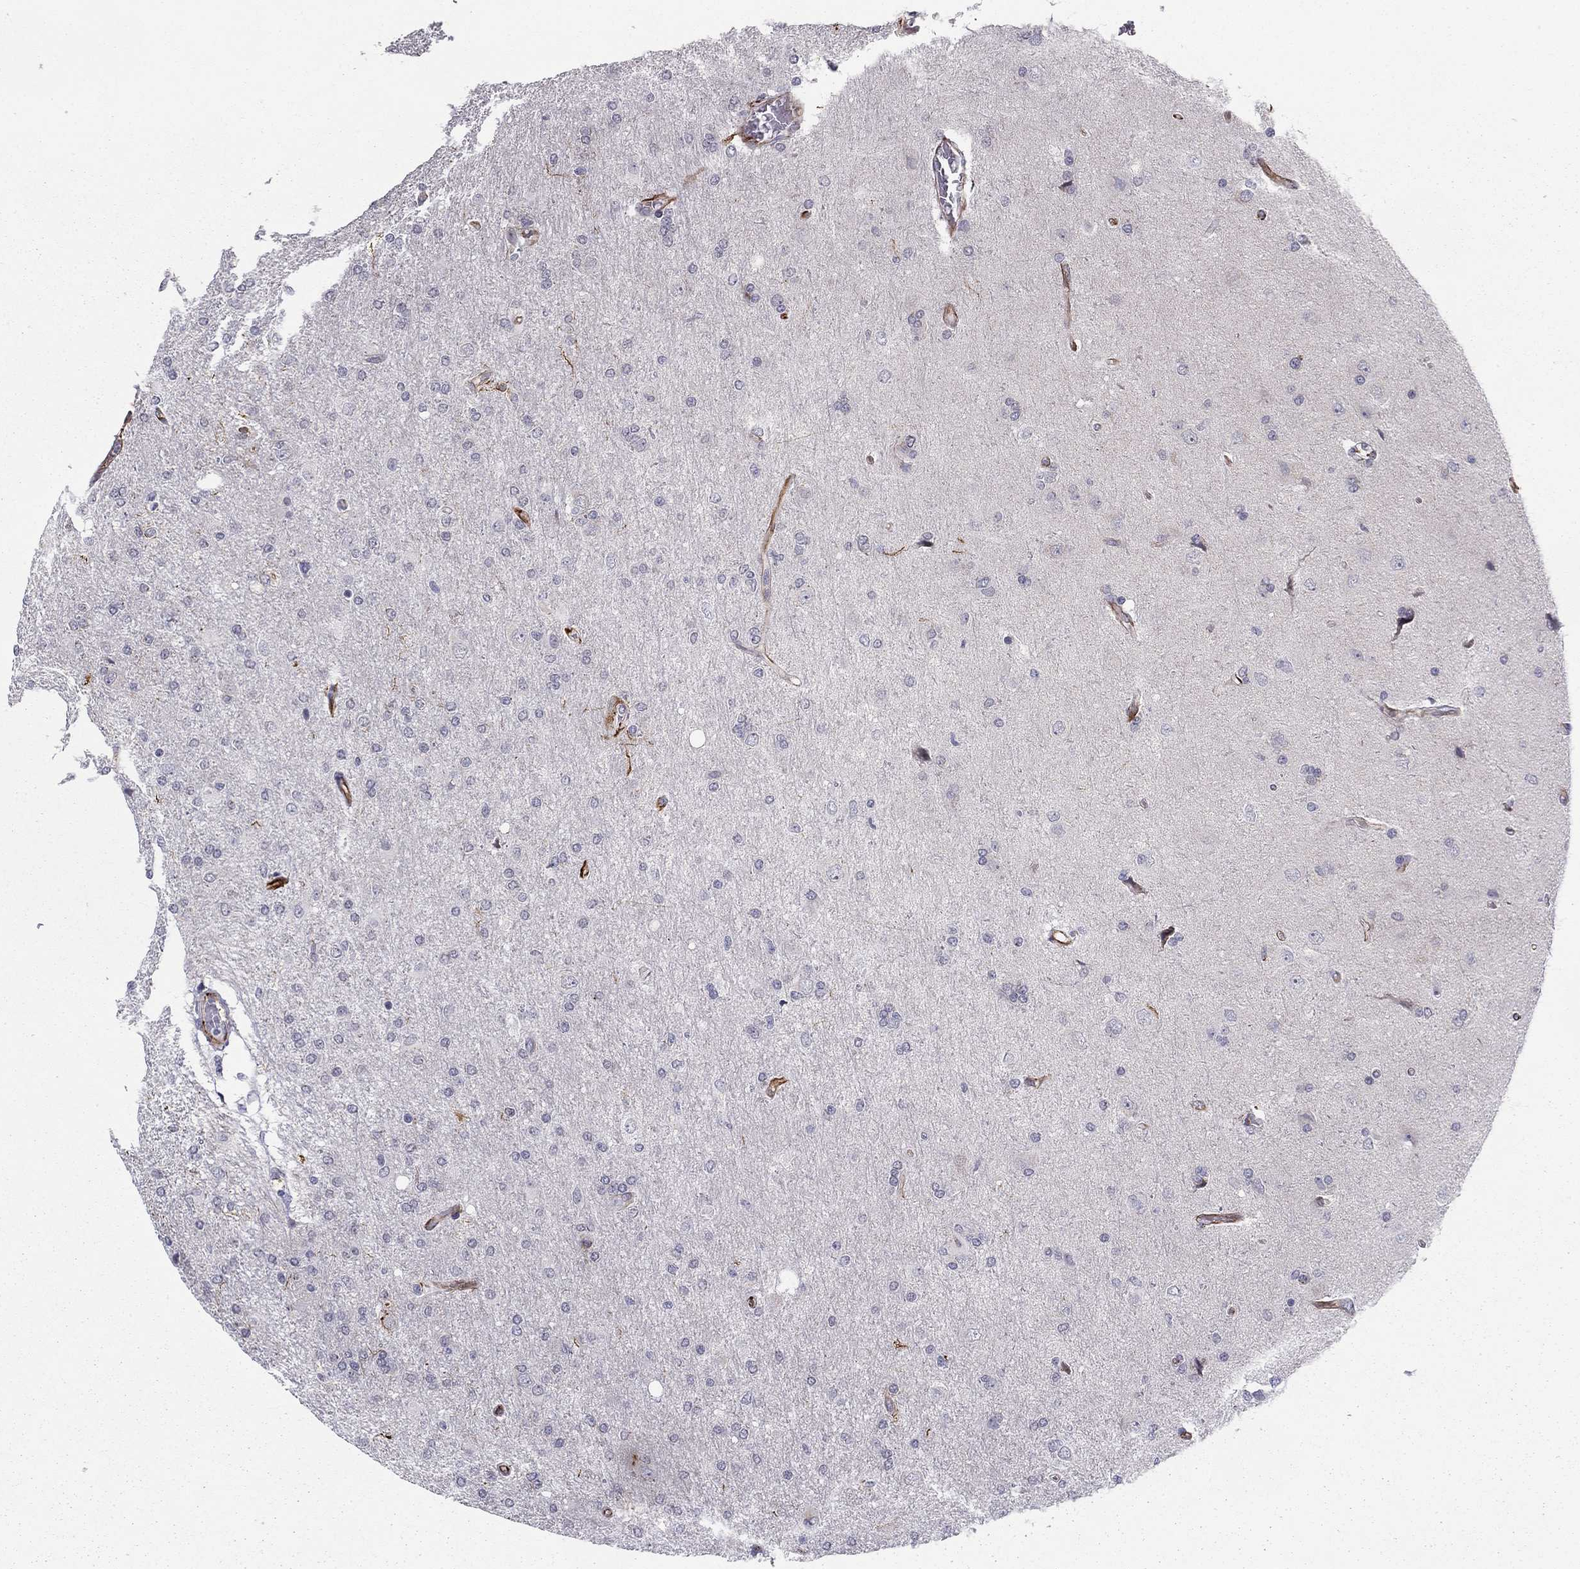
{"staining": {"intensity": "negative", "quantity": "none", "location": "none"}, "tissue": "glioma", "cell_type": "Tumor cells", "image_type": "cancer", "snomed": [{"axis": "morphology", "description": "Glioma, malignant, High grade"}, {"axis": "topography", "description": "Cerebral cortex"}], "caption": "There is no significant positivity in tumor cells of malignant glioma (high-grade).", "gene": "ANKS4B", "patient": {"sex": "male", "age": 70}}